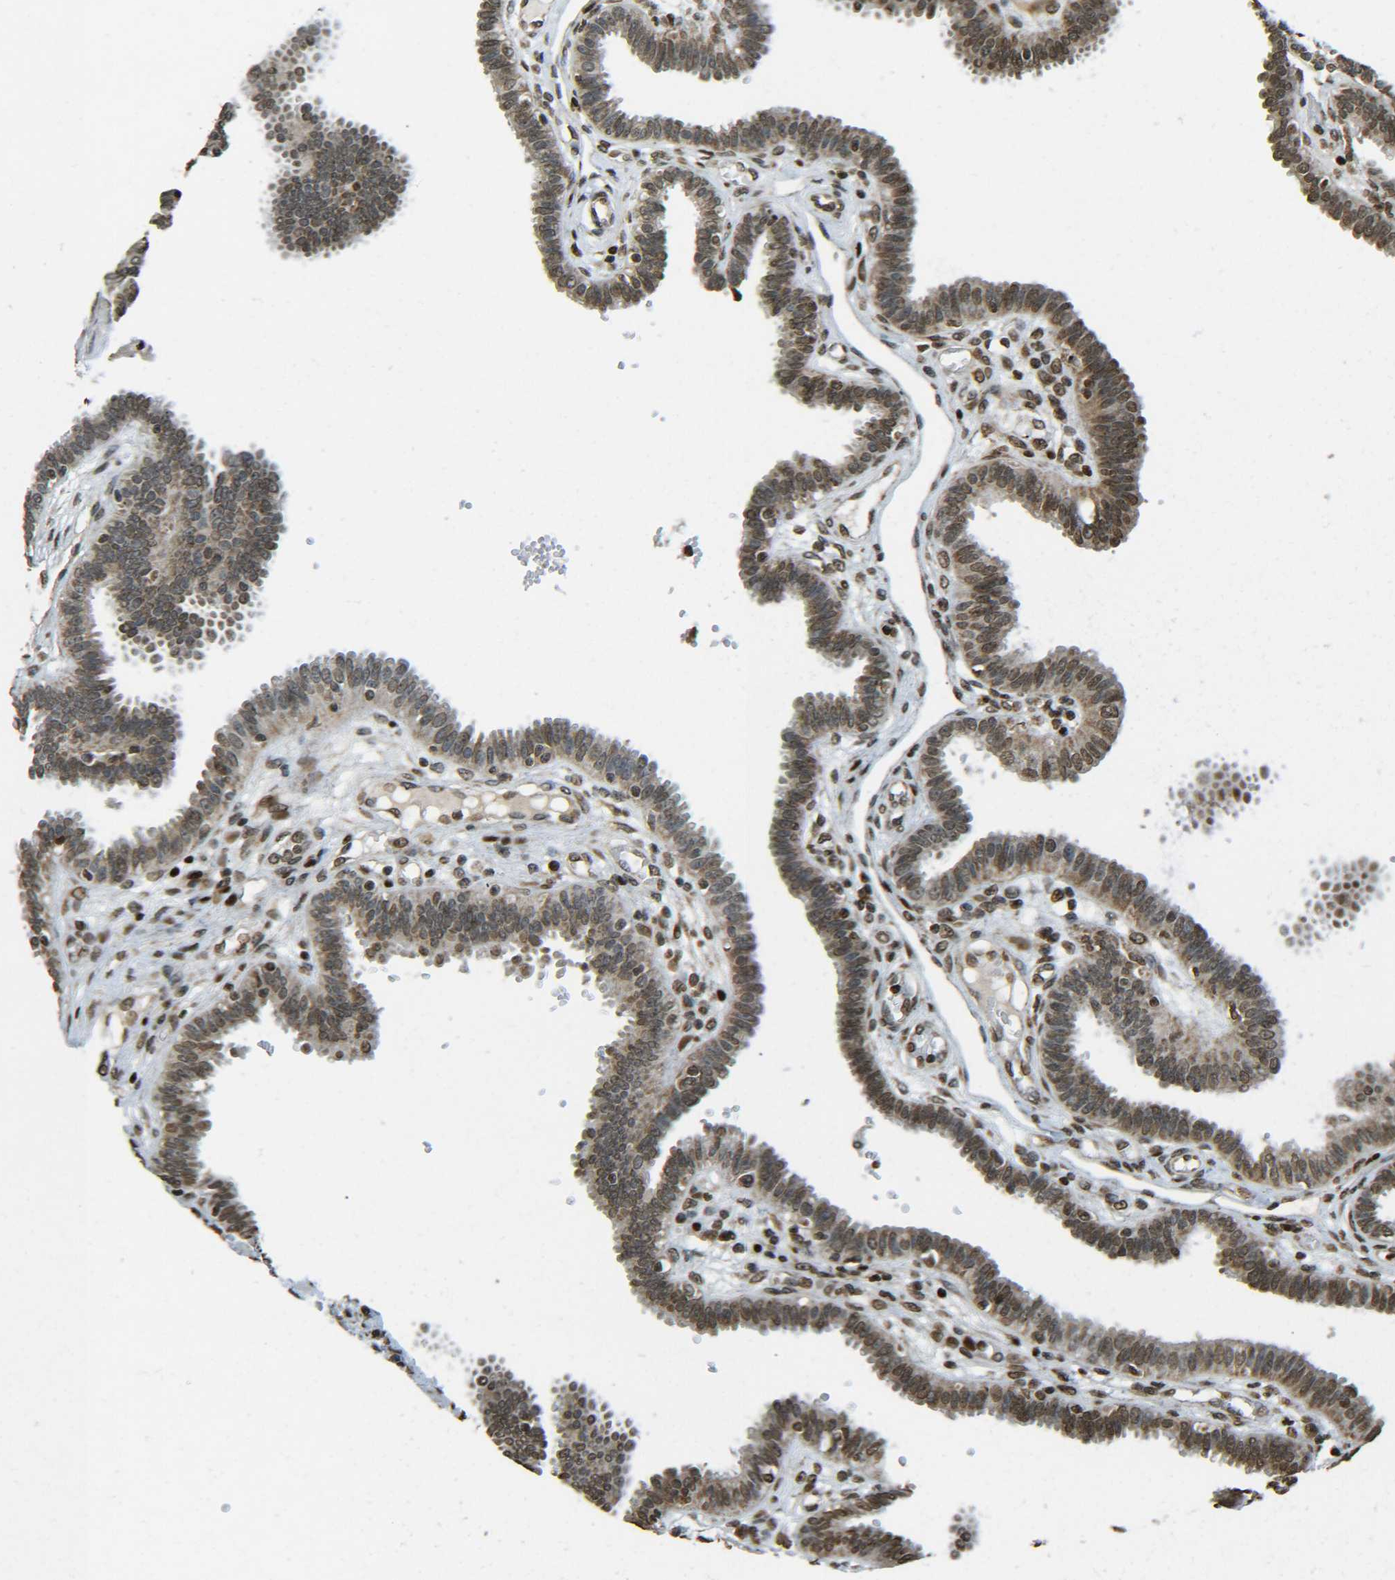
{"staining": {"intensity": "moderate", "quantity": ">75%", "location": "cytoplasmic/membranous,nuclear"}, "tissue": "fallopian tube", "cell_type": "Glandular cells", "image_type": "normal", "snomed": [{"axis": "morphology", "description": "Normal tissue, NOS"}, {"axis": "topography", "description": "Fallopian tube"}], "caption": "This image shows benign fallopian tube stained with IHC to label a protein in brown. The cytoplasmic/membranous,nuclear of glandular cells show moderate positivity for the protein. Nuclei are counter-stained blue.", "gene": "NEUROG2", "patient": {"sex": "female", "age": 32}}